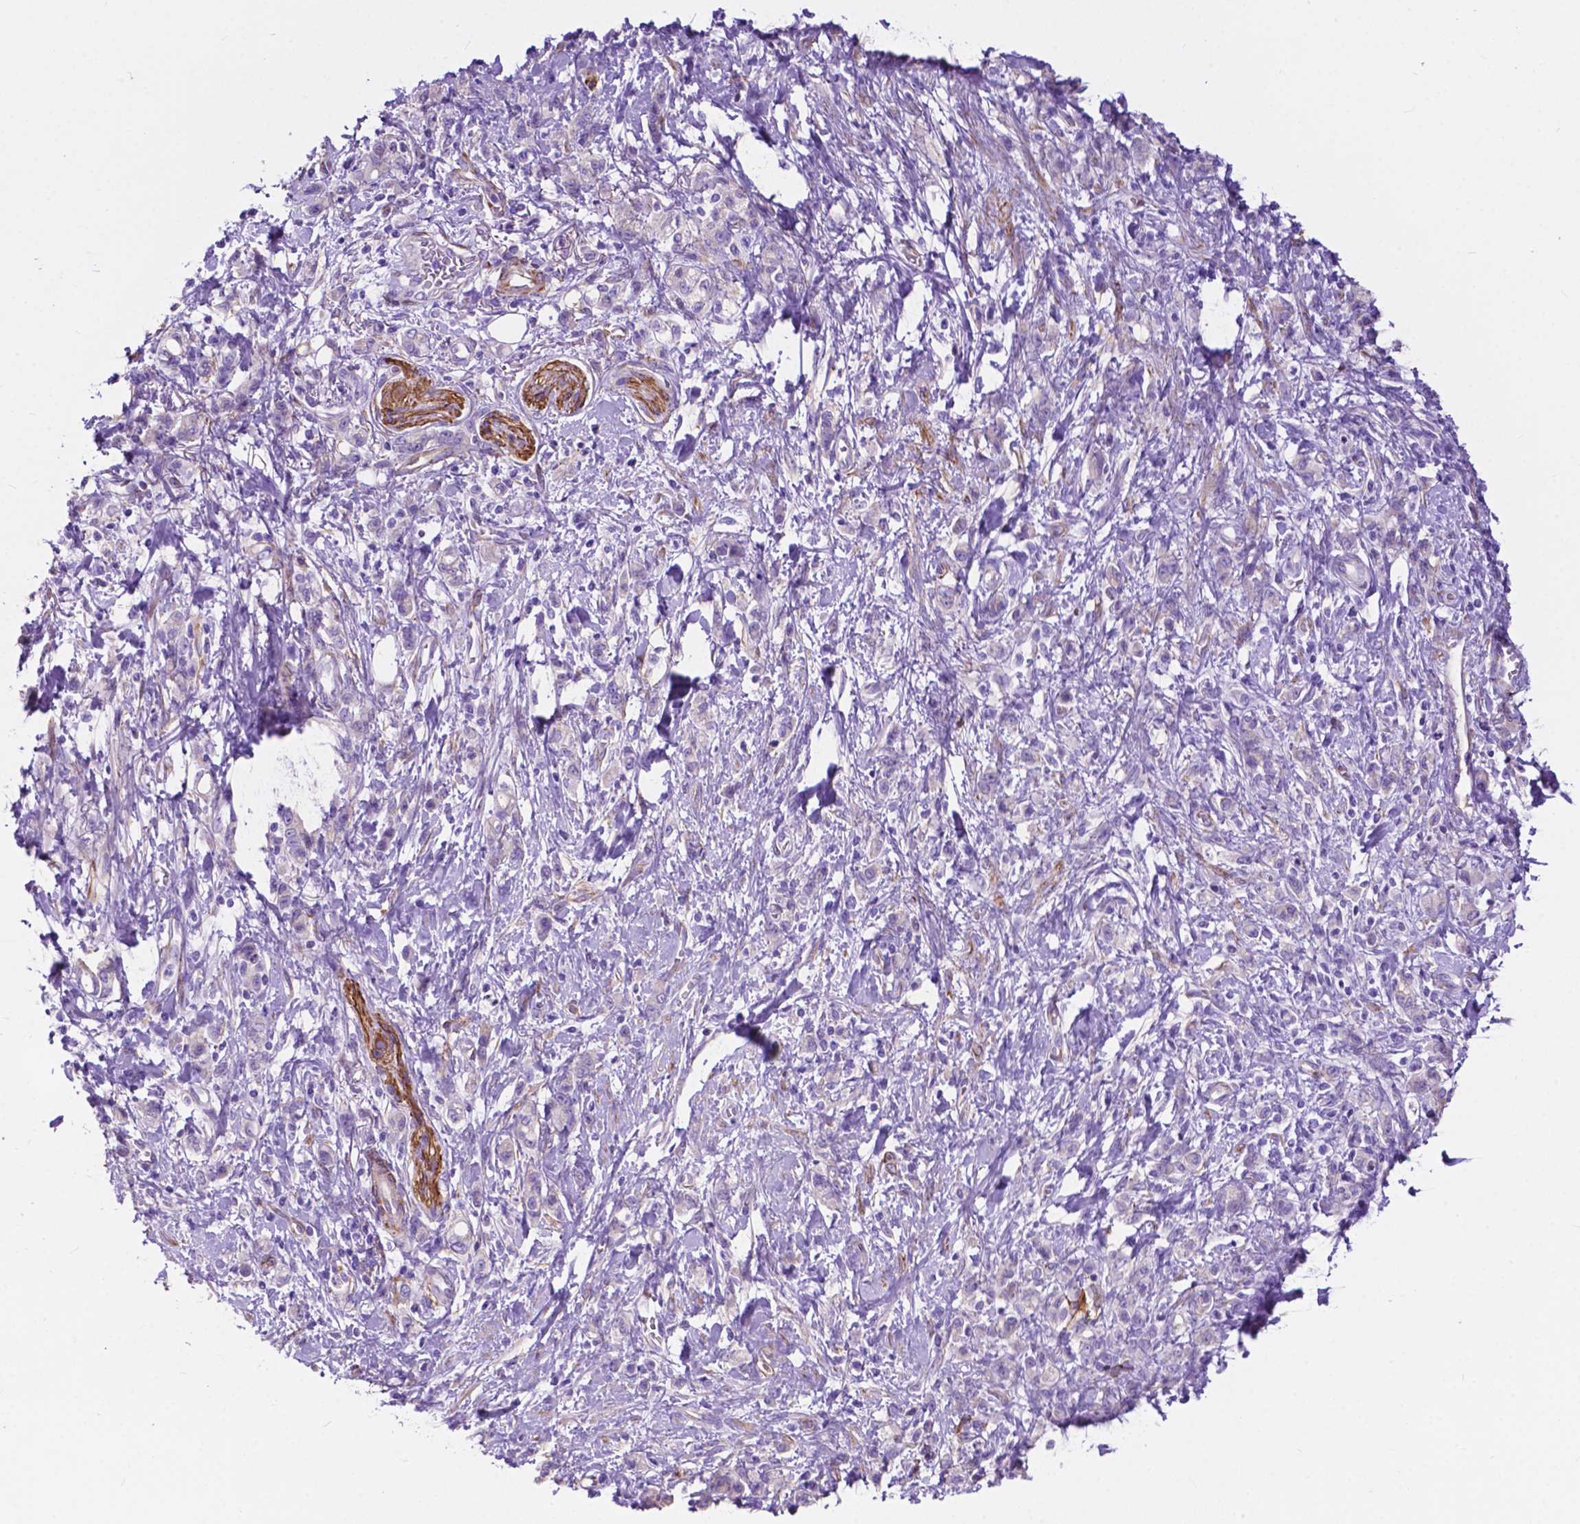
{"staining": {"intensity": "negative", "quantity": "none", "location": "none"}, "tissue": "stomach cancer", "cell_type": "Tumor cells", "image_type": "cancer", "snomed": [{"axis": "morphology", "description": "Adenocarcinoma, NOS"}, {"axis": "topography", "description": "Stomach"}], "caption": "DAB immunohistochemical staining of stomach adenocarcinoma reveals no significant expression in tumor cells.", "gene": "PCDHA12", "patient": {"sex": "male", "age": 77}}